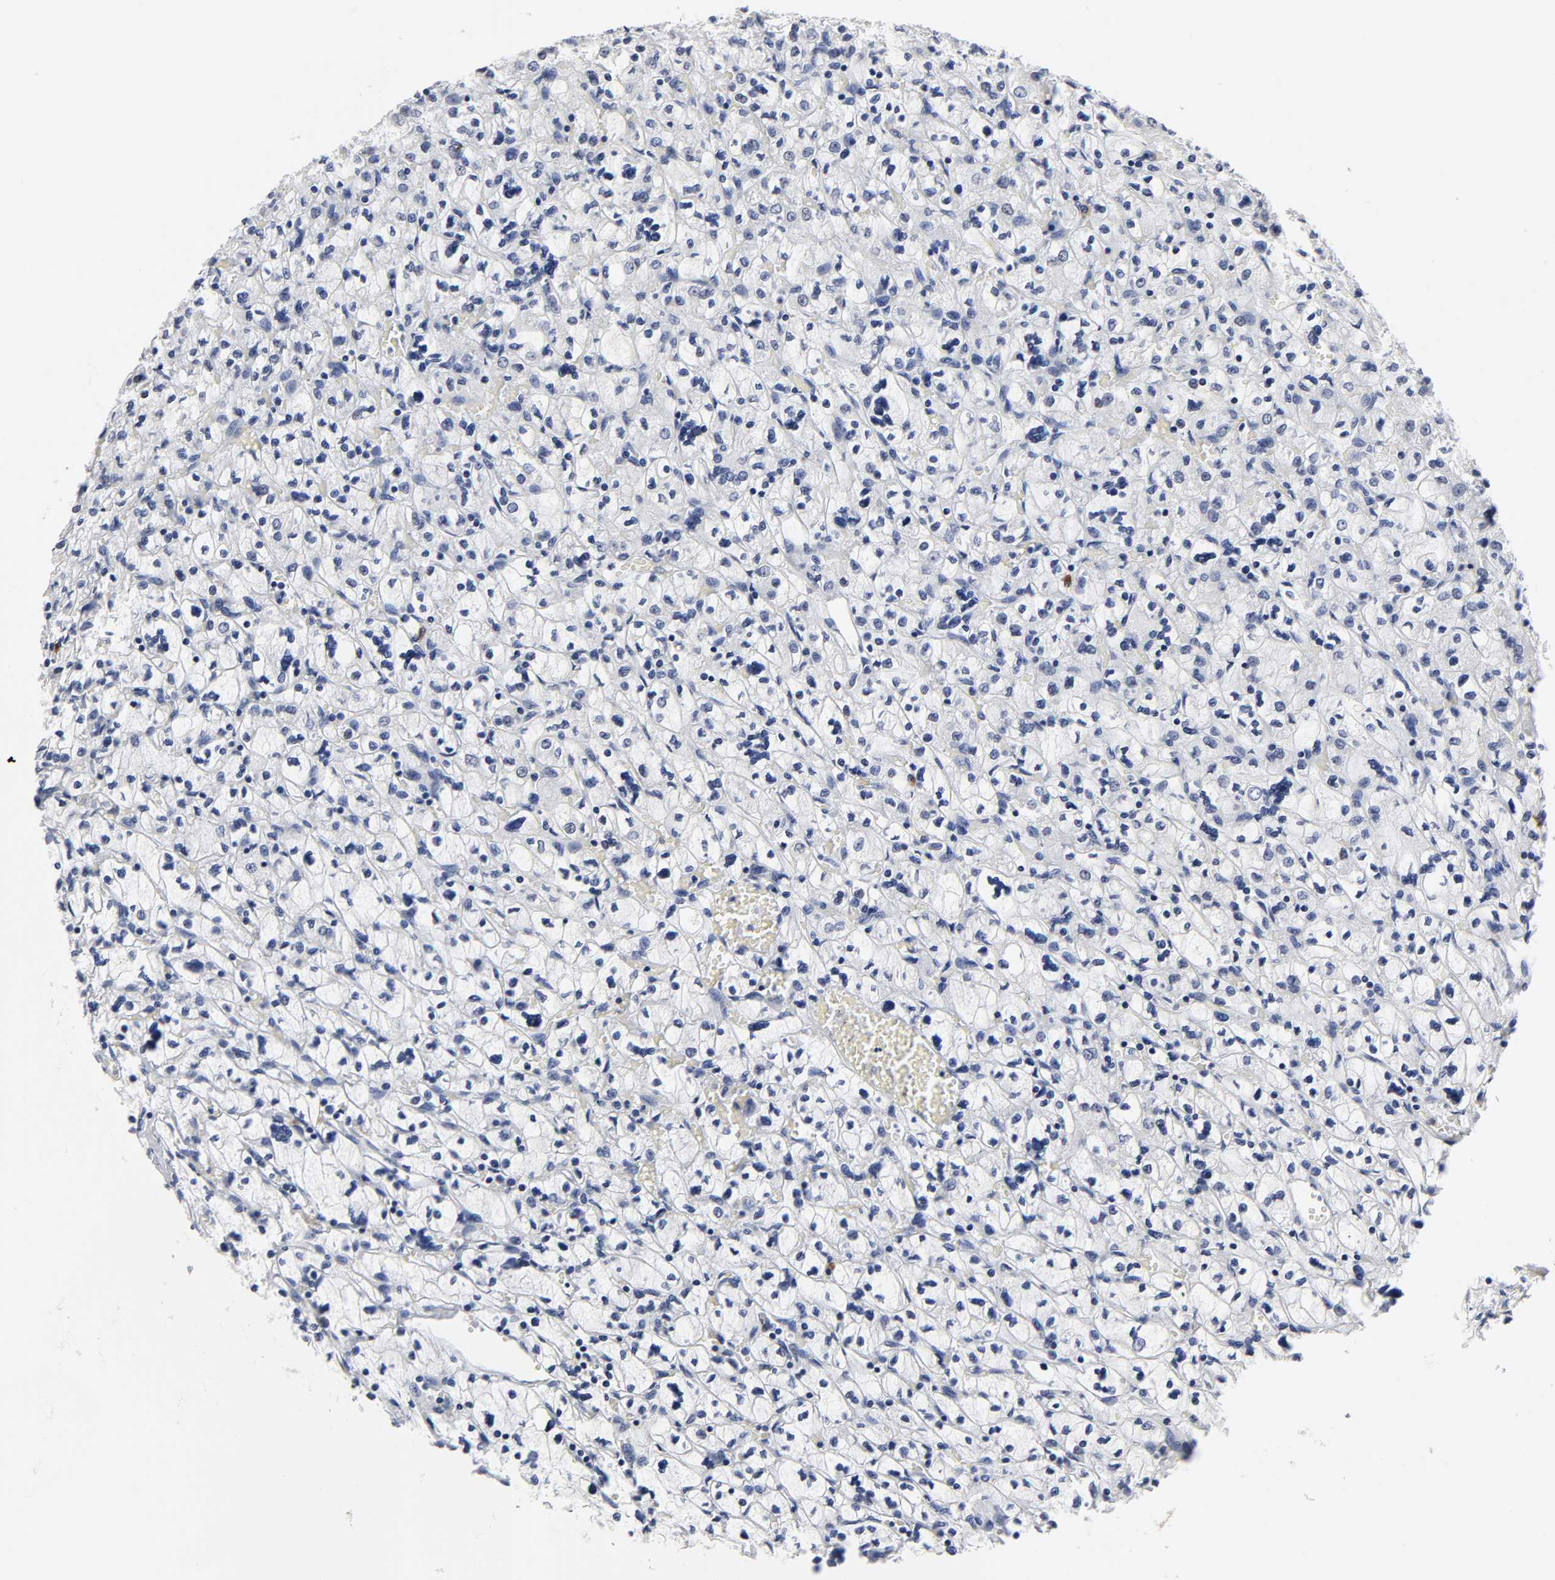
{"staining": {"intensity": "negative", "quantity": "none", "location": "none"}, "tissue": "renal cancer", "cell_type": "Tumor cells", "image_type": "cancer", "snomed": [{"axis": "morphology", "description": "Adenocarcinoma, NOS"}, {"axis": "topography", "description": "Kidney"}], "caption": "This is an immunohistochemistry (IHC) histopathology image of human renal cancer. There is no staining in tumor cells.", "gene": "HNF4A", "patient": {"sex": "female", "age": 83}}